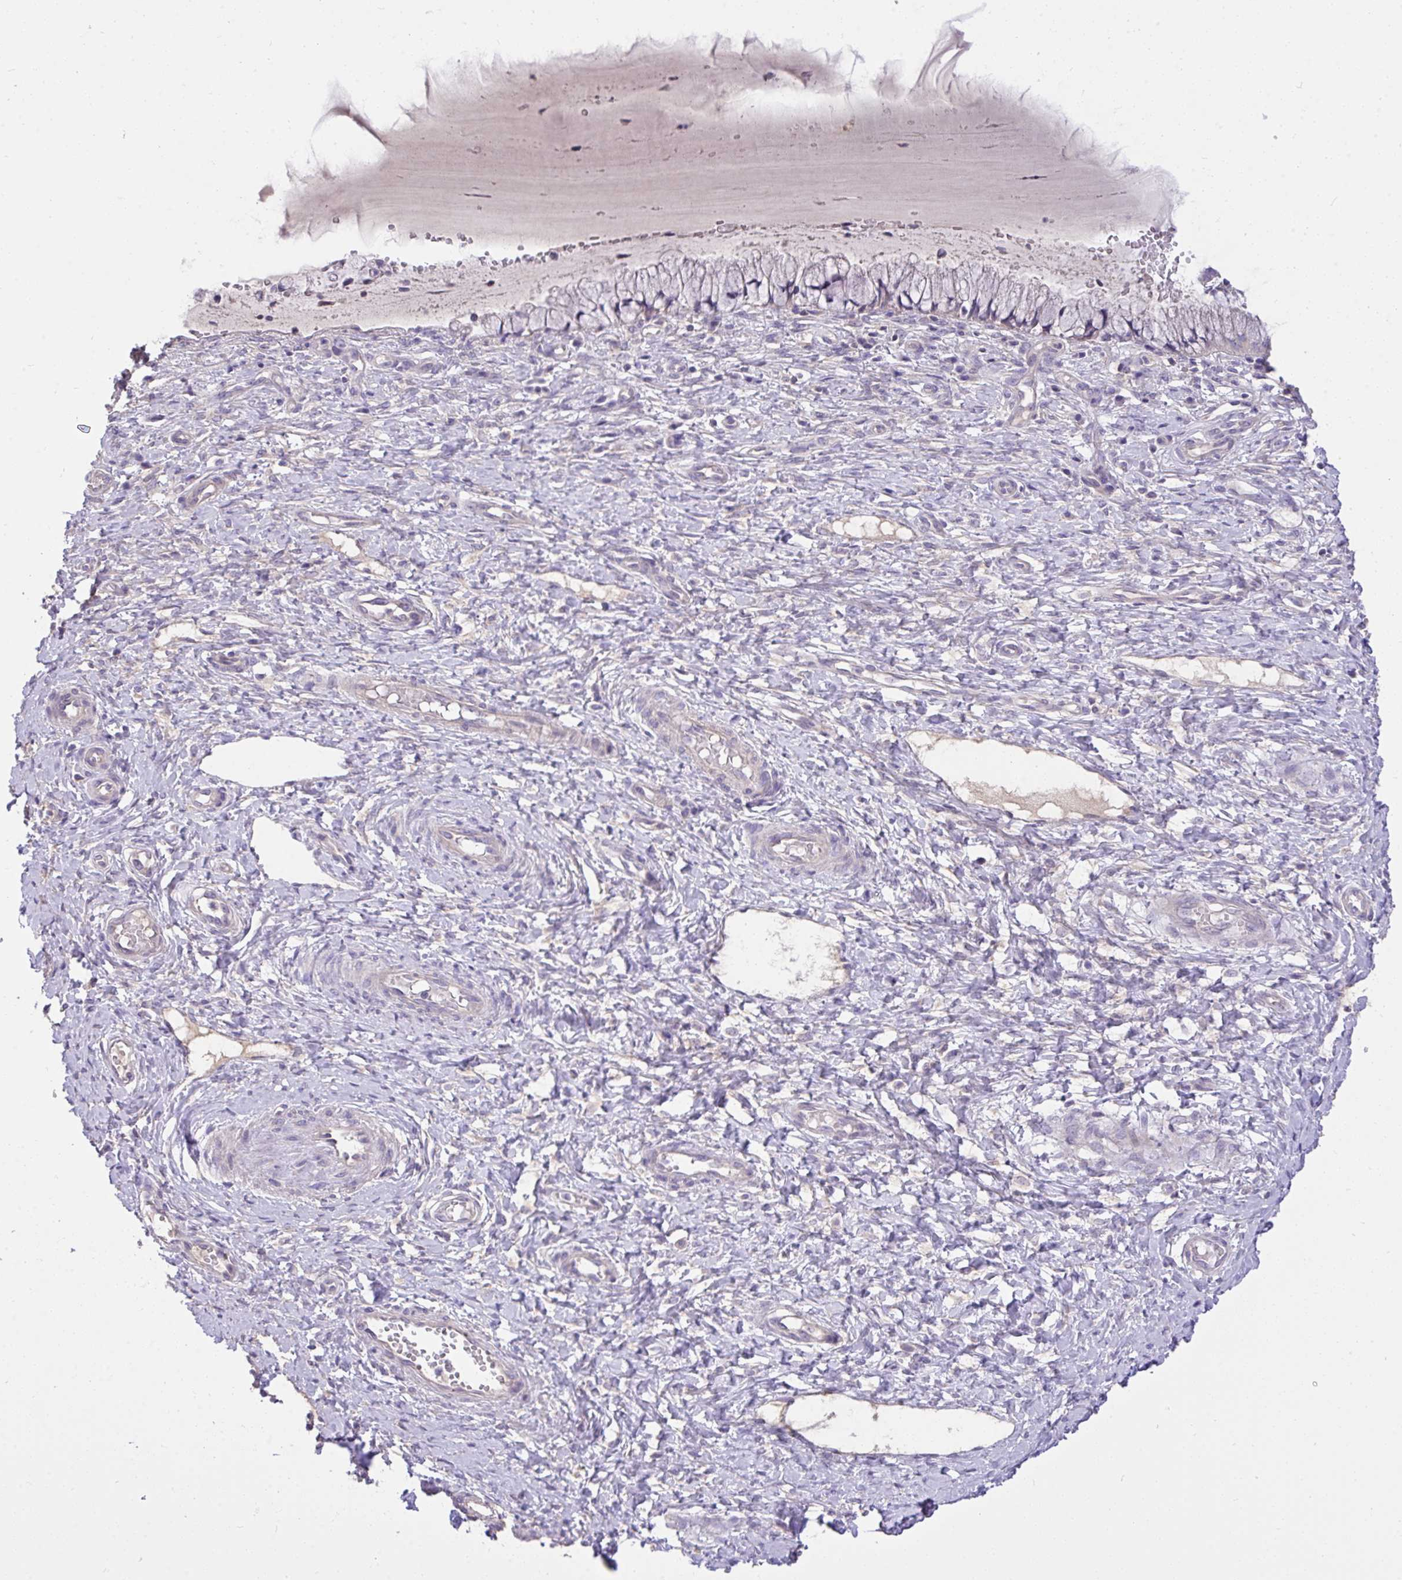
{"staining": {"intensity": "negative", "quantity": "none", "location": "none"}, "tissue": "cervix", "cell_type": "Glandular cells", "image_type": "normal", "snomed": [{"axis": "morphology", "description": "Normal tissue, NOS"}, {"axis": "topography", "description": "Cervix"}], "caption": "High power microscopy micrograph of an immunohistochemistry (IHC) photomicrograph of normal cervix, revealing no significant positivity in glandular cells. The staining is performed using DAB brown chromogen with nuclei counter-stained in using hematoxylin.", "gene": "TLN2", "patient": {"sex": "female", "age": 37}}